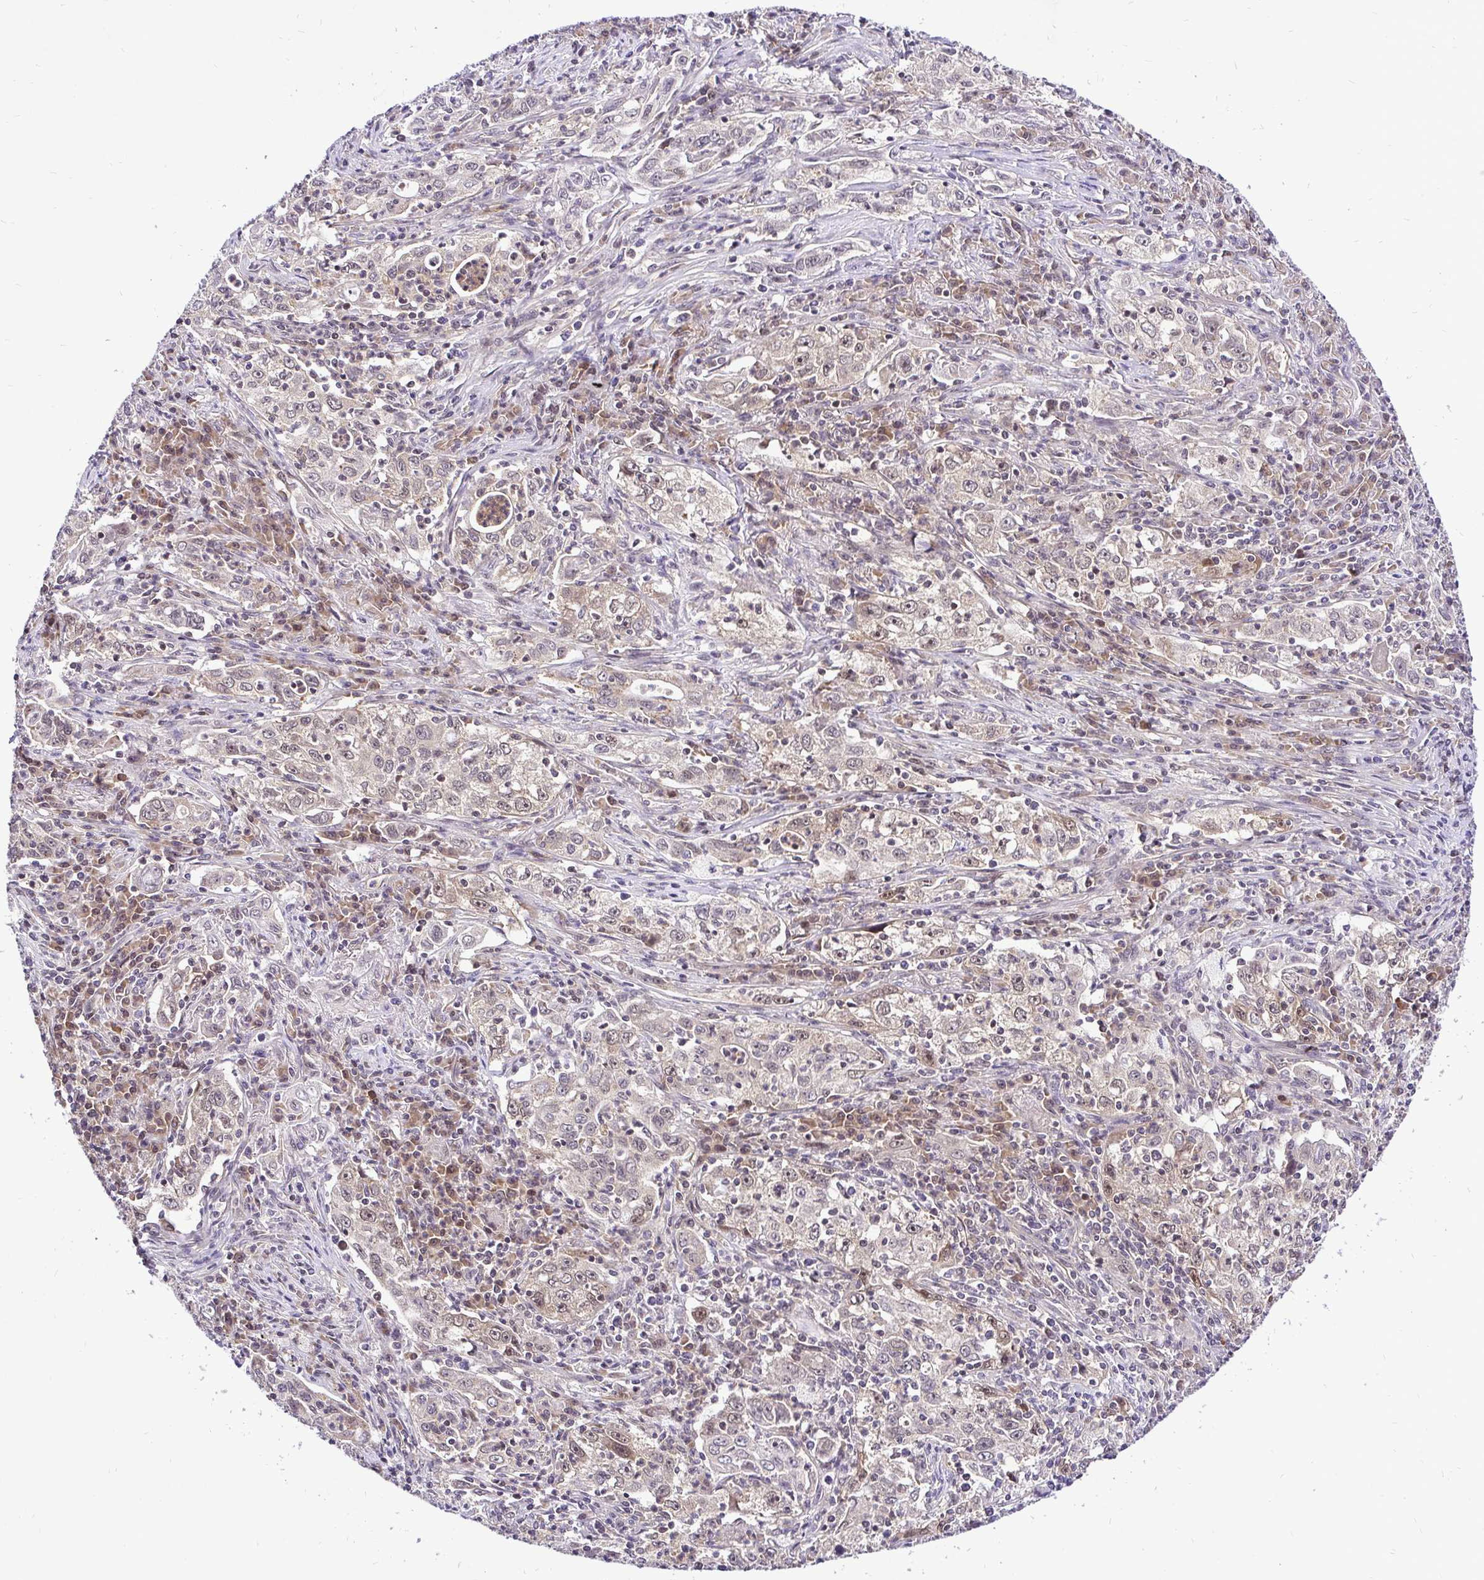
{"staining": {"intensity": "weak", "quantity": "25%-75%", "location": "cytoplasmic/membranous,nuclear"}, "tissue": "lung cancer", "cell_type": "Tumor cells", "image_type": "cancer", "snomed": [{"axis": "morphology", "description": "Squamous cell carcinoma, NOS"}, {"axis": "topography", "description": "Lung"}], "caption": "Immunohistochemistry (DAB) staining of squamous cell carcinoma (lung) shows weak cytoplasmic/membranous and nuclear protein expression in approximately 25%-75% of tumor cells. Using DAB (brown) and hematoxylin (blue) stains, captured at high magnification using brightfield microscopy.", "gene": "UBE2M", "patient": {"sex": "male", "age": 71}}